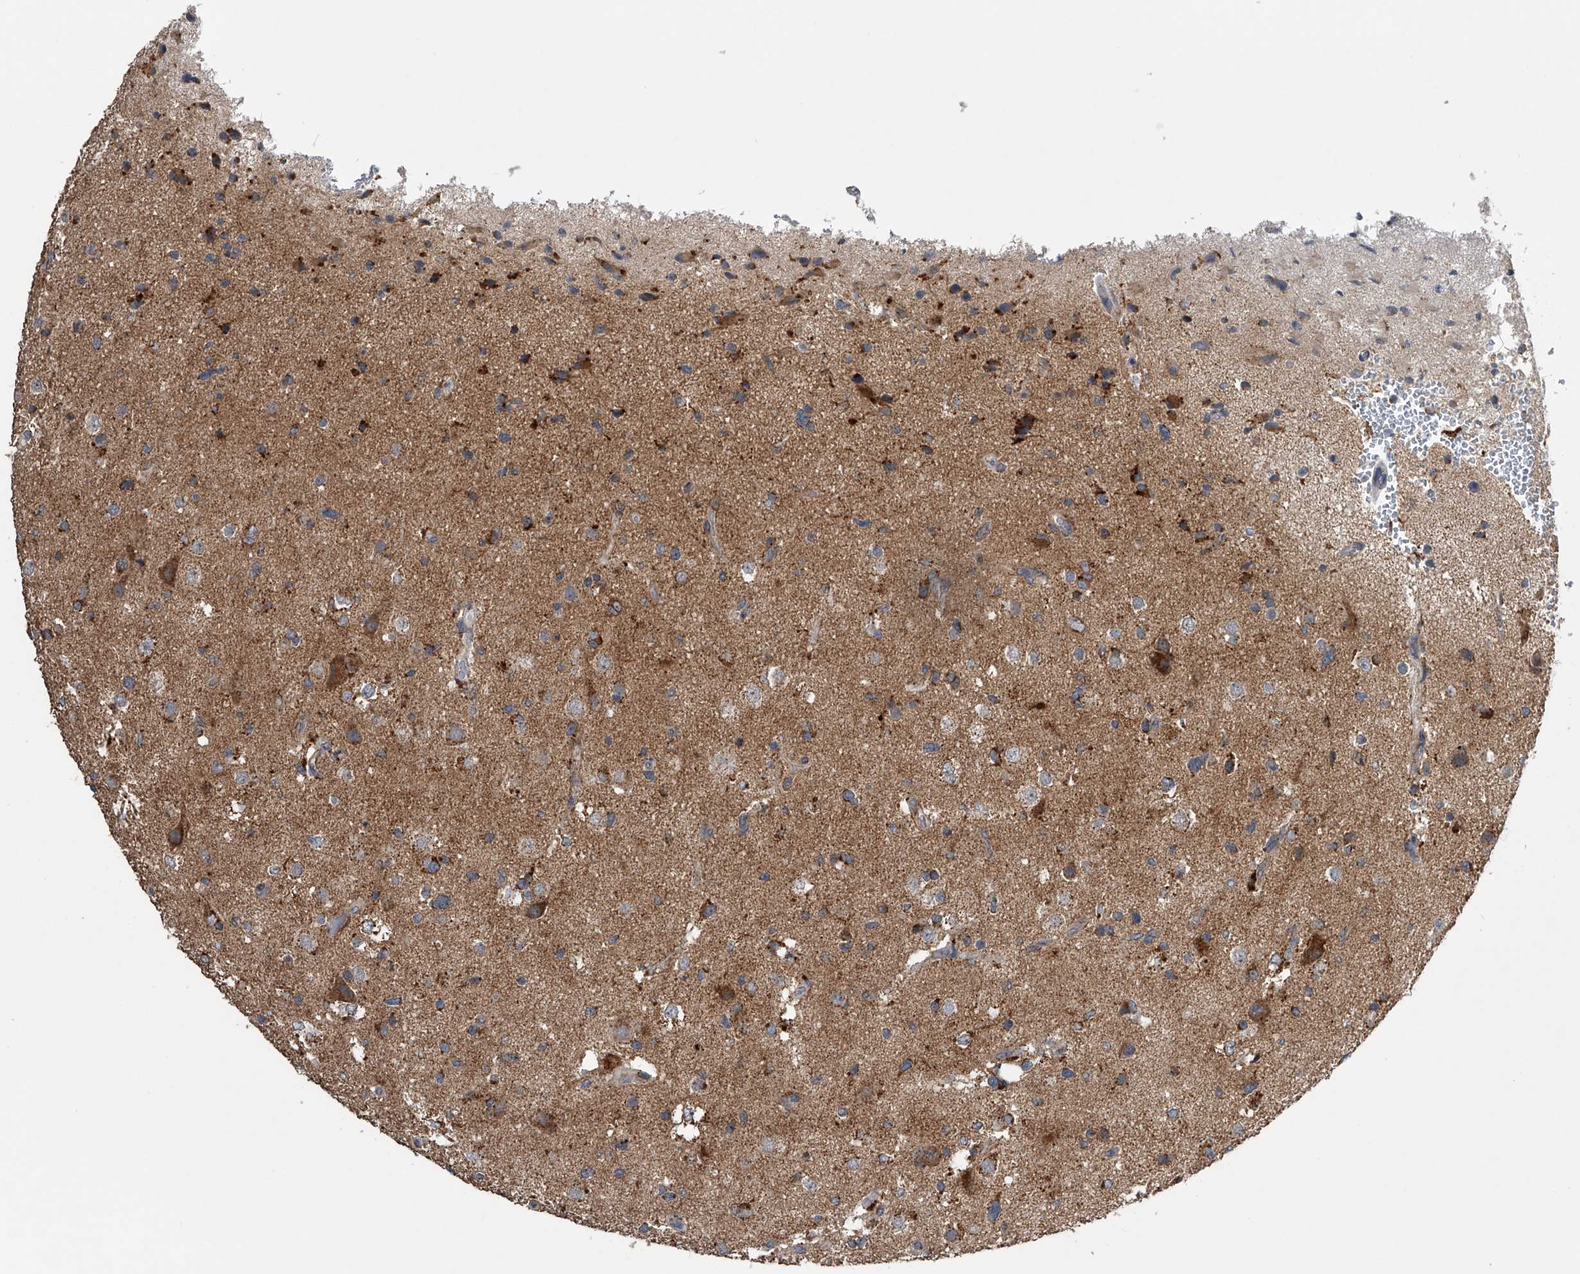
{"staining": {"intensity": "moderate", "quantity": "25%-75%", "location": "cytoplasmic/membranous"}, "tissue": "glioma", "cell_type": "Tumor cells", "image_type": "cancer", "snomed": [{"axis": "morphology", "description": "Glioma, malignant, High grade"}, {"axis": "topography", "description": "Brain"}], "caption": "High-power microscopy captured an immunohistochemistry (IHC) histopathology image of malignant high-grade glioma, revealing moderate cytoplasmic/membranous positivity in about 25%-75% of tumor cells.", "gene": "LYRM4", "patient": {"sex": "male", "age": 33}}